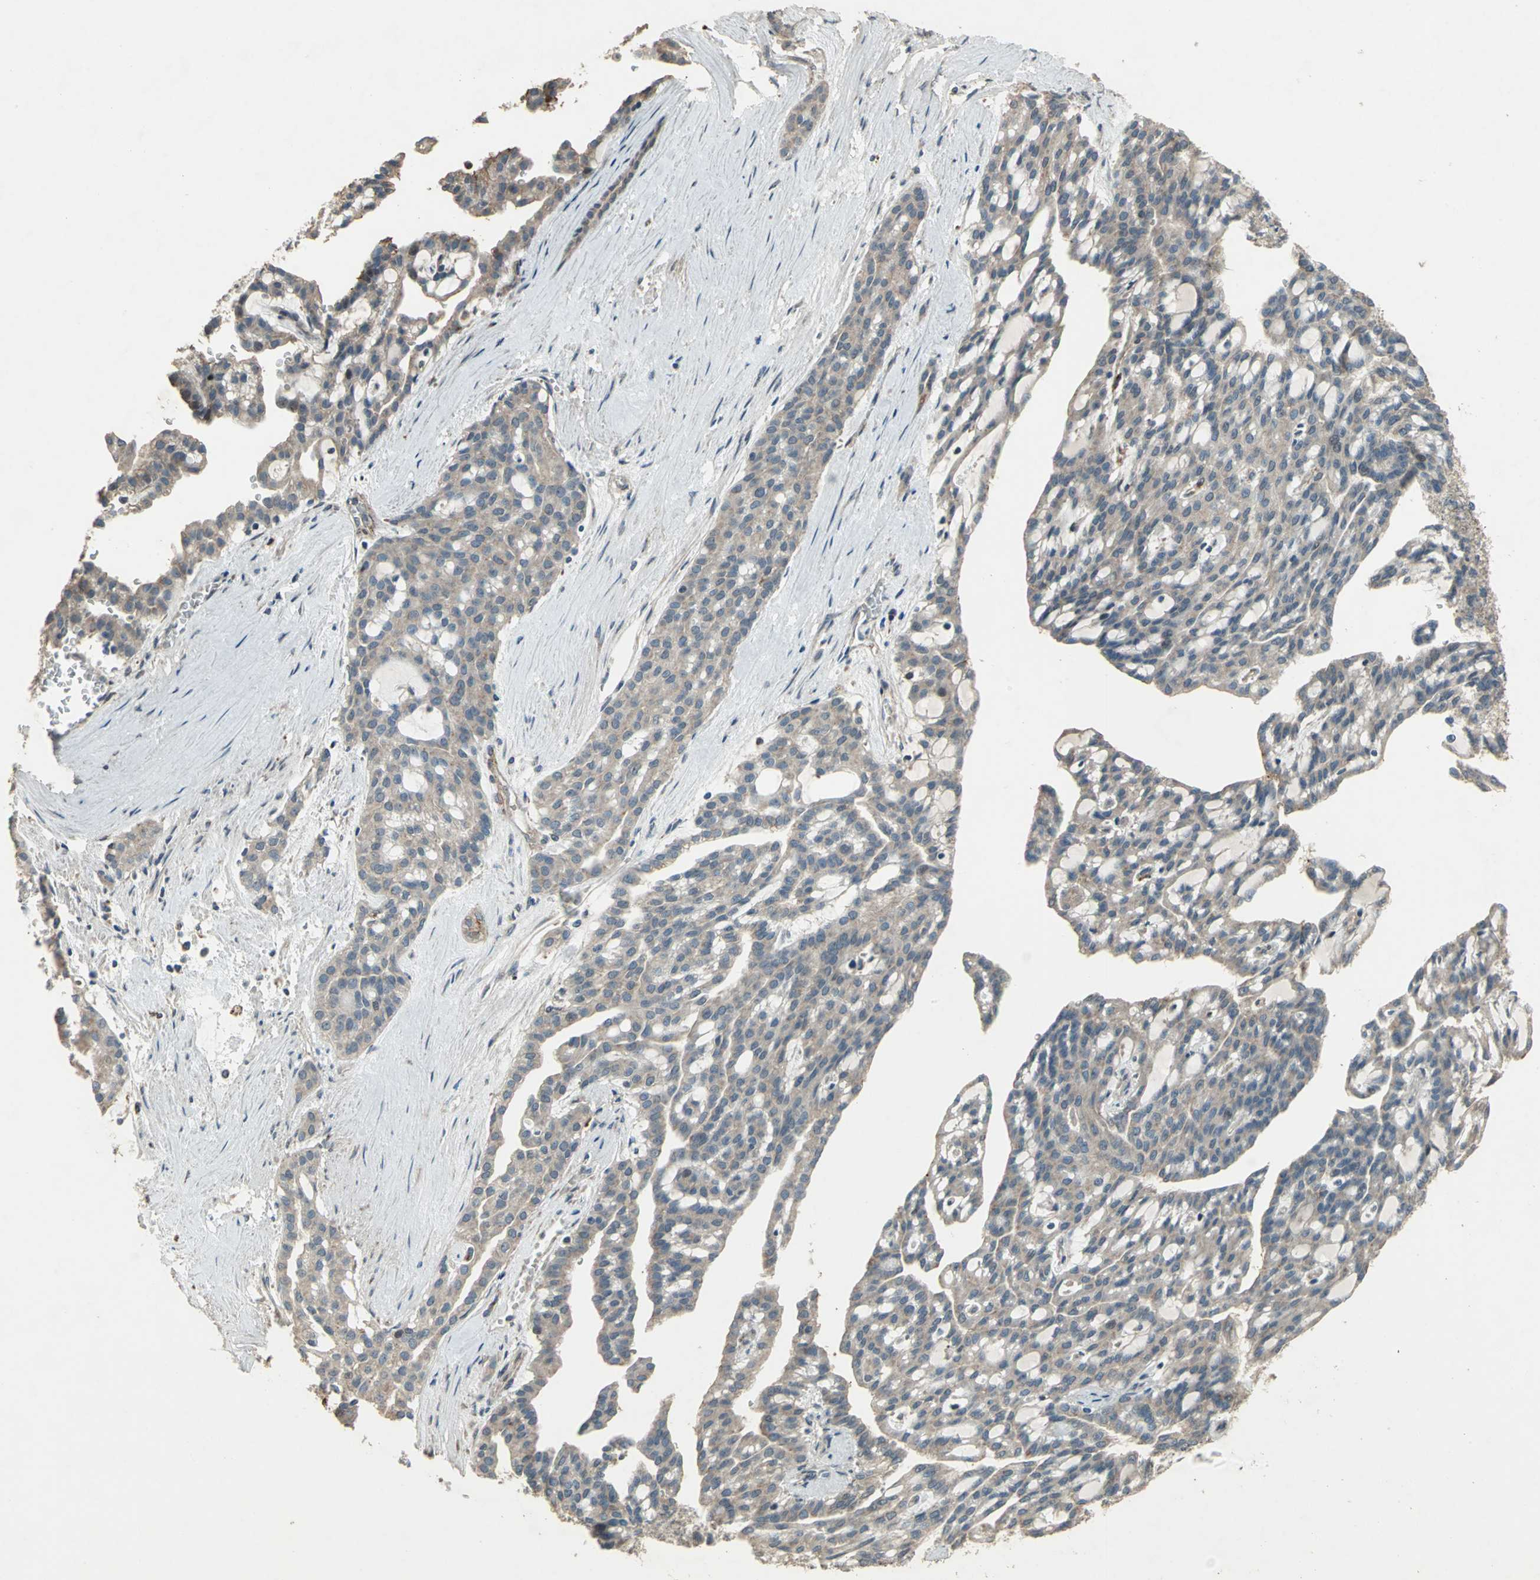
{"staining": {"intensity": "weak", "quantity": ">75%", "location": "cytoplasmic/membranous"}, "tissue": "renal cancer", "cell_type": "Tumor cells", "image_type": "cancer", "snomed": [{"axis": "morphology", "description": "Adenocarcinoma, NOS"}, {"axis": "topography", "description": "Kidney"}], "caption": "Brown immunohistochemical staining in adenocarcinoma (renal) demonstrates weak cytoplasmic/membranous staining in approximately >75% of tumor cells.", "gene": "SEPTIN4", "patient": {"sex": "male", "age": 63}}